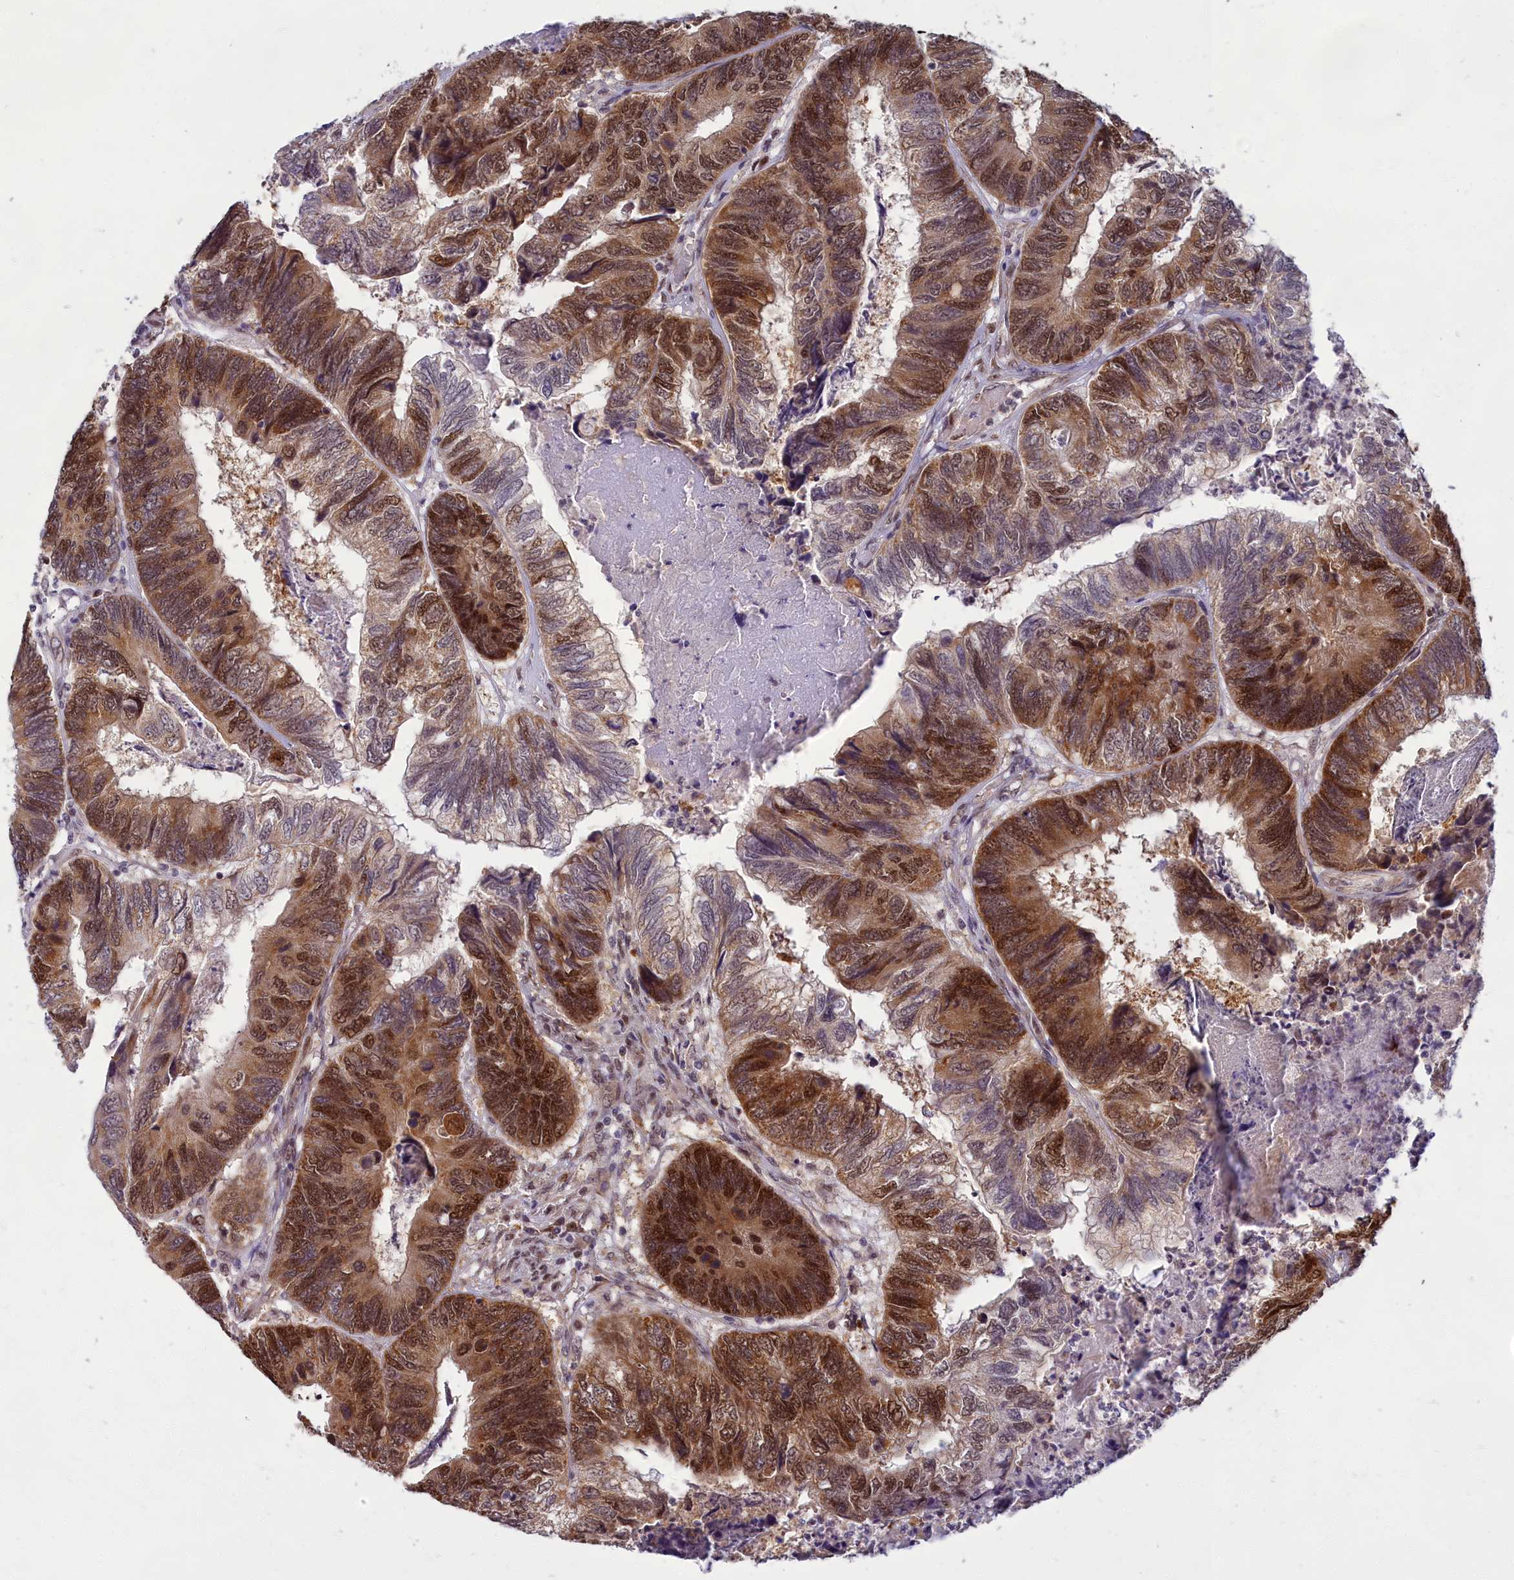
{"staining": {"intensity": "moderate", "quantity": ">75%", "location": "cytoplasmic/membranous,nuclear"}, "tissue": "colorectal cancer", "cell_type": "Tumor cells", "image_type": "cancer", "snomed": [{"axis": "morphology", "description": "Adenocarcinoma, NOS"}, {"axis": "topography", "description": "Colon"}], "caption": "DAB (3,3'-diaminobenzidine) immunohistochemical staining of colorectal adenocarcinoma shows moderate cytoplasmic/membranous and nuclear protein expression in approximately >75% of tumor cells.", "gene": "EARS2", "patient": {"sex": "female", "age": 67}}